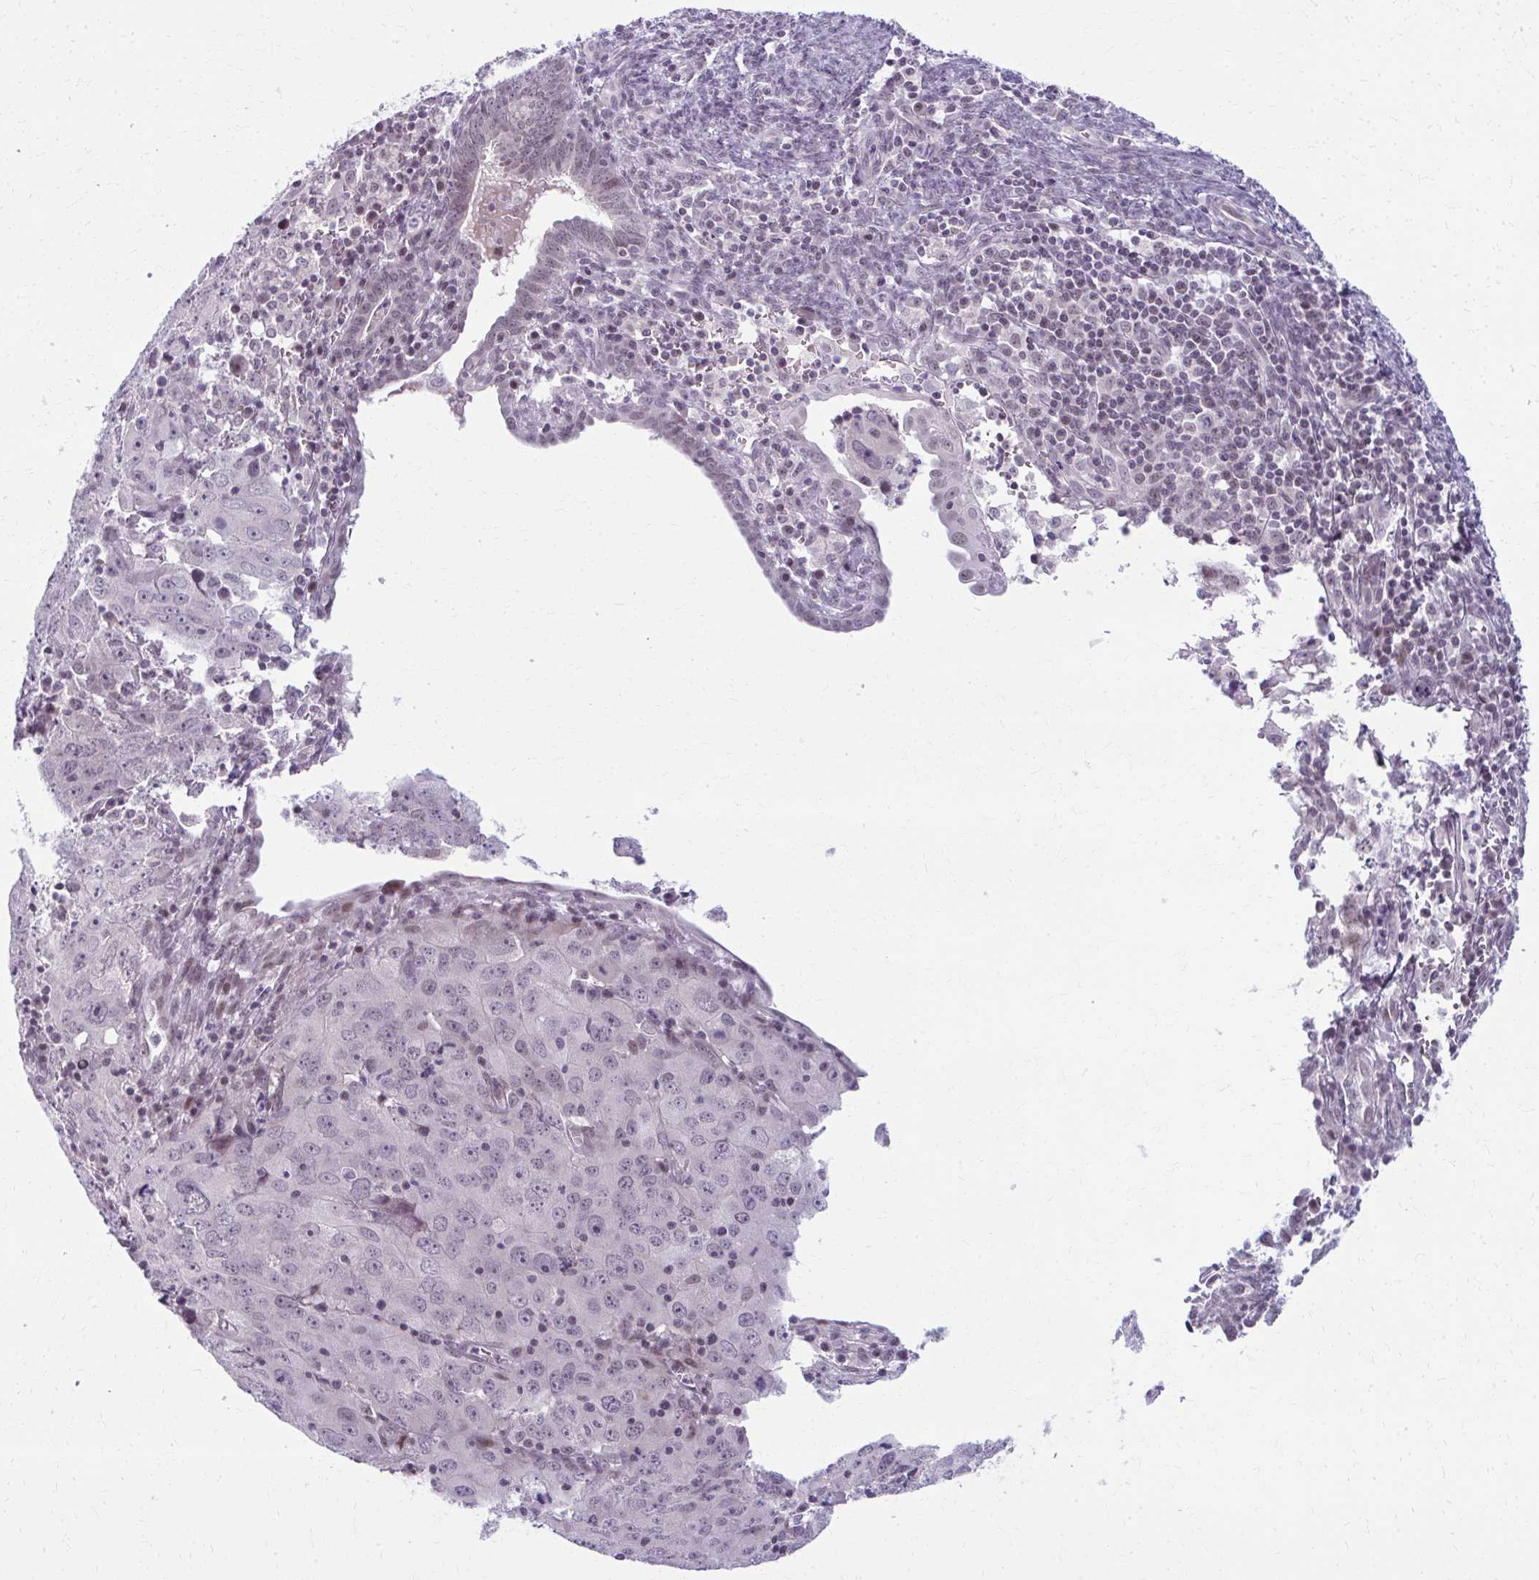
{"staining": {"intensity": "negative", "quantity": "none", "location": "none"}, "tissue": "cervical cancer", "cell_type": "Tumor cells", "image_type": "cancer", "snomed": [{"axis": "morphology", "description": "Adenocarcinoma, NOS"}, {"axis": "topography", "description": "Cervix"}], "caption": "Cervical cancer (adenocarcinoma) stained for a protein using IHC shows no positivity tumor cells.", "gene": "MAF1", "patient": {"sex": "female", "age": 56}}